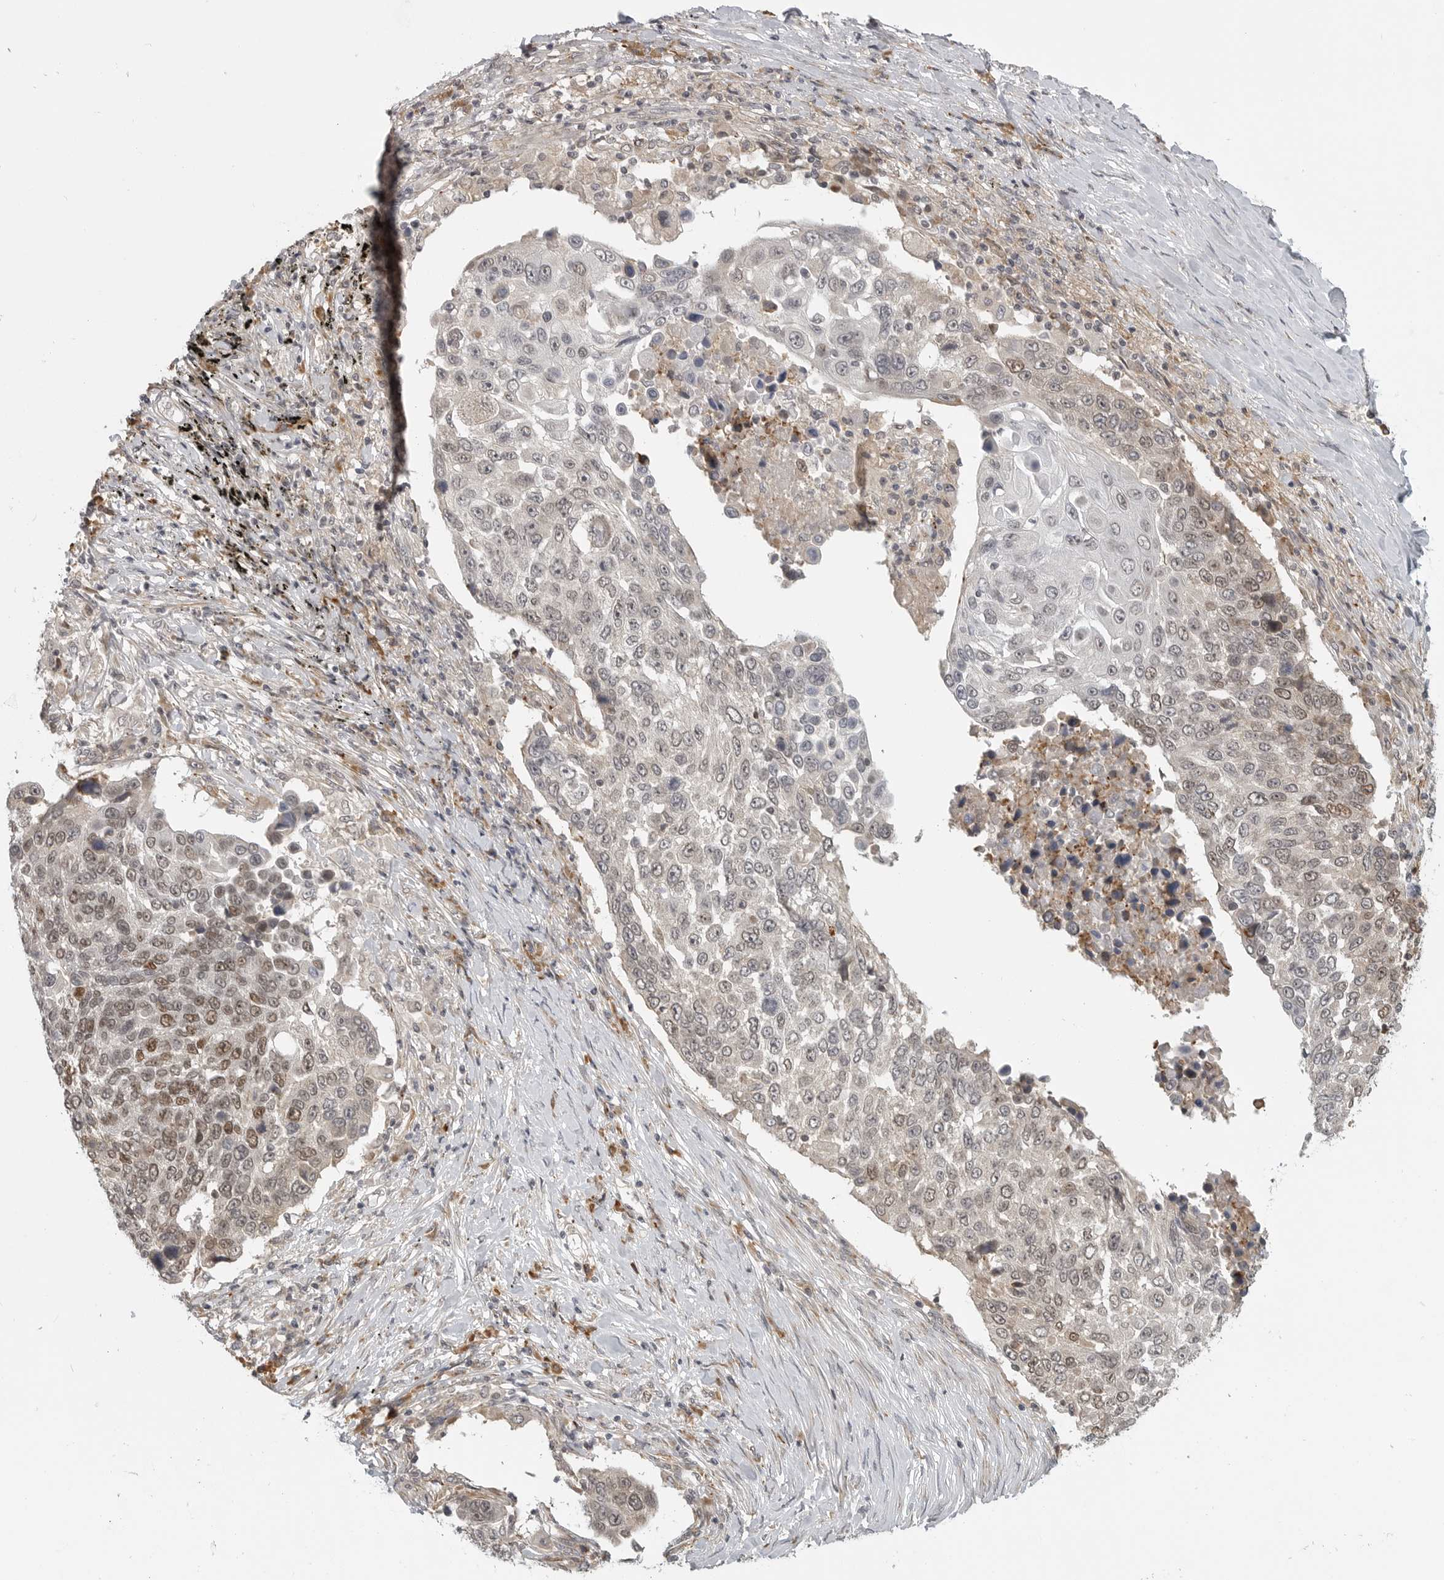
{"staining": {"intensity": "moderate", "quantity": ">75%", "location": "nuclear"}, "tissue": "lung cancer", "cell_type": "Tumor cells", "image_type": "cancer", "snomed": [{"axis": "morphology", "description": "Squamous cell carcinoma, NOS"}, {"axis": "topography", "description": "Lung"}], "caption": "This micrograph displays IHC staining of human lung squamous cell carcinoma, with medium moderate nuclear staining in approximately >75% of tumor cells.", "gene": "CEP295NL", "patient": {"sex": "male", "age": 66}}